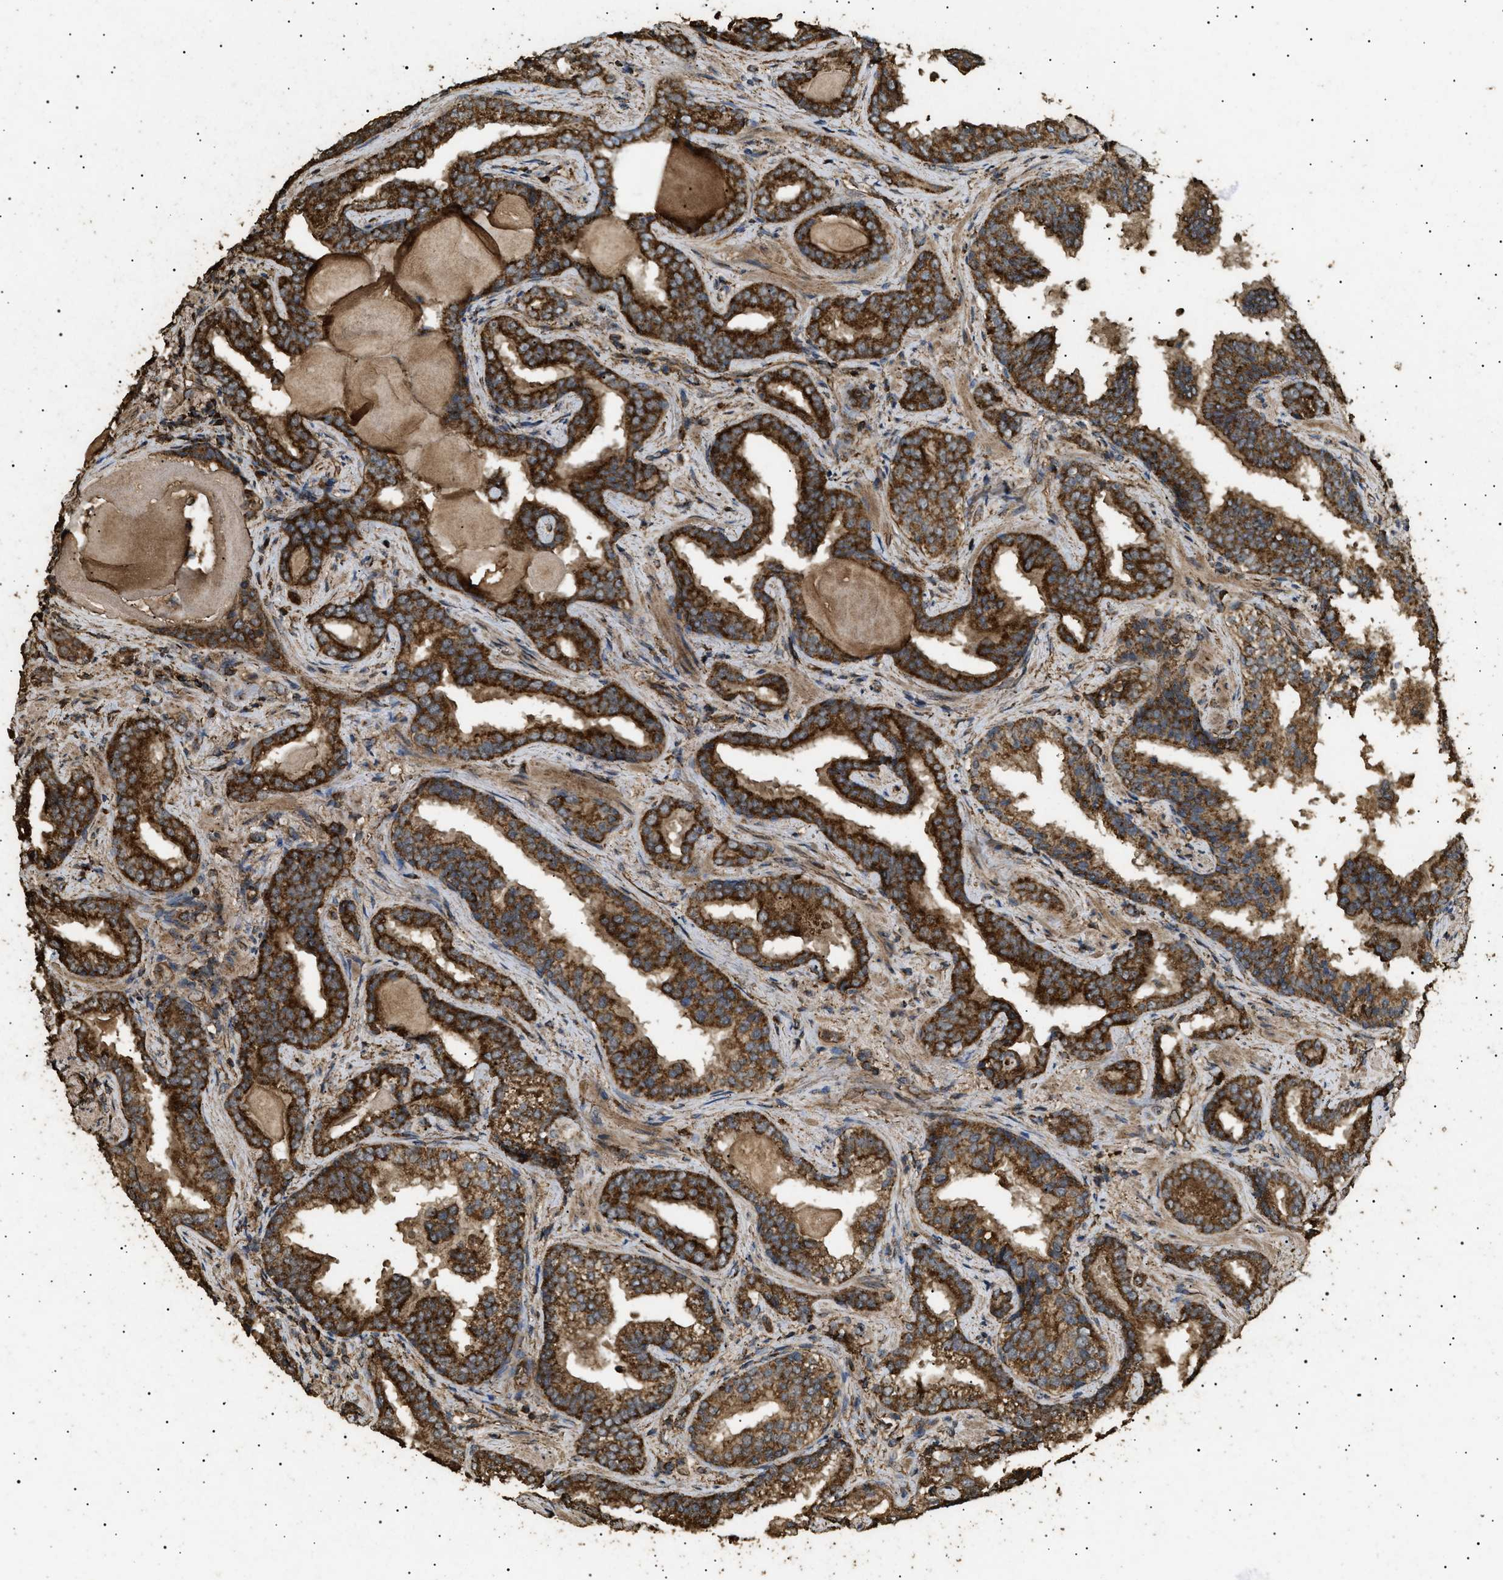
{"staining": {"intensity": "strong", "quantity": ">75%", "location": "cytoplasmic/membranous"}, "tissue": "prostate cancer", "cell_type": "Tumor cells", "image_type": "cancer", "snomed": [{"axis": "morphology", "description": "Adenocarcinoma, Low grade"}, {"axis": "topography", "description": "Prostate"}], "caption": "High-magnification brightfield microscopy of adenocarcinoma (low-grade) (prostate) stained with DAB (brown) and counterstained with hematoxylin (blue). tumor cells exhibit strong cytoplasmic/membranous staining is seen in about>75% of cells. The staining was performed using DAB to visualize the protein expression in brown, while the nuclei were stained in blue with hematoxylin (Magnification: 20x).", "gene": "CYRIA", "patient": {"sex": "male", "age": 60}}